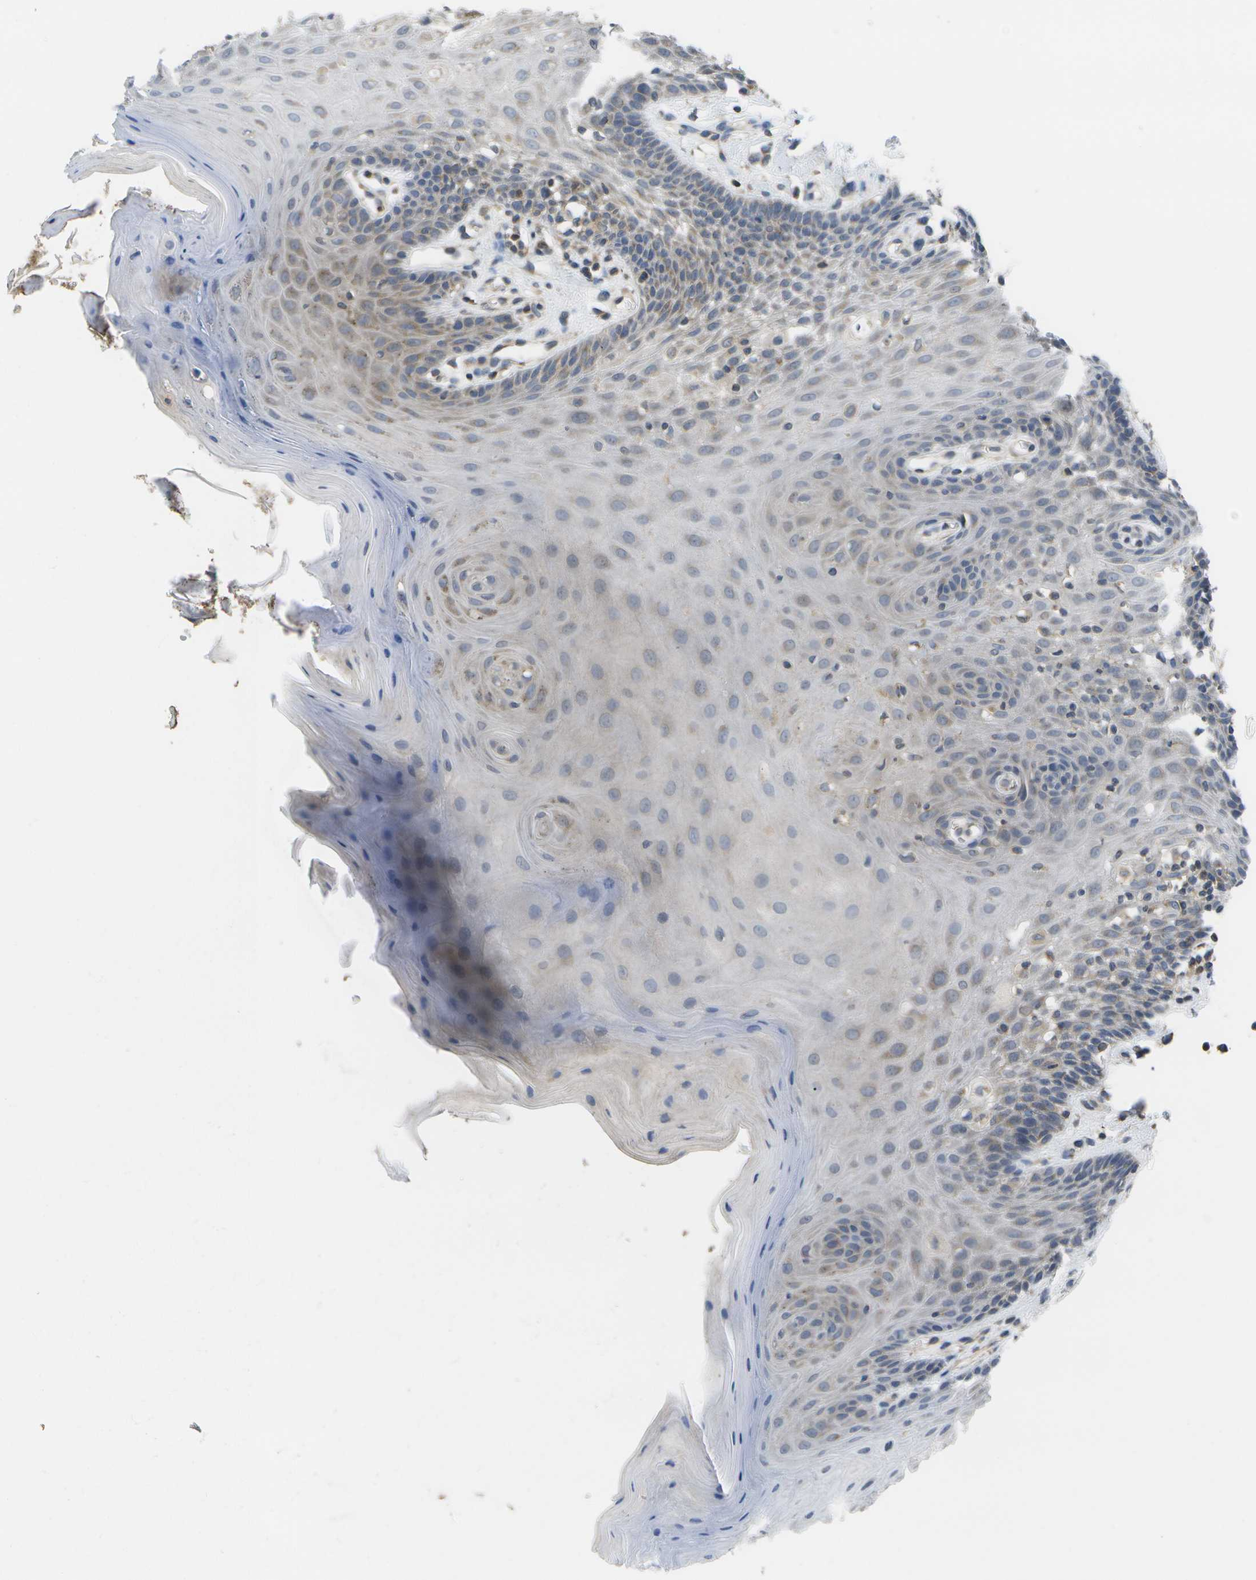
{"staining": {"intensity": "moderate", "quantity": "<25%", "location": "cytoplasmic/membranous"}, "tissue": "oral mucosa", "cell_type": "Squamous epithelial cells", "image_type": "normal", "snomed": [{"axis": "morphology", "description": "Normal tissue, NOS"}, {"axis": "morphology", "description": "Squamous cell carcinoma, NOS"}, {"axis": "topography", "description": "Oral tissue"}, {"axis": "topography", "description": "Head-Neck"}], "caption": "This histopathology image exhibits immunohistochemistry (IHC) staining of normal oral mucosa, with low moderate cytoplasmic/membranous staining in about <25% of squamous epithelial cells.", "gene": "DPM3", "patient": {"sex": "male", "age": 71}}